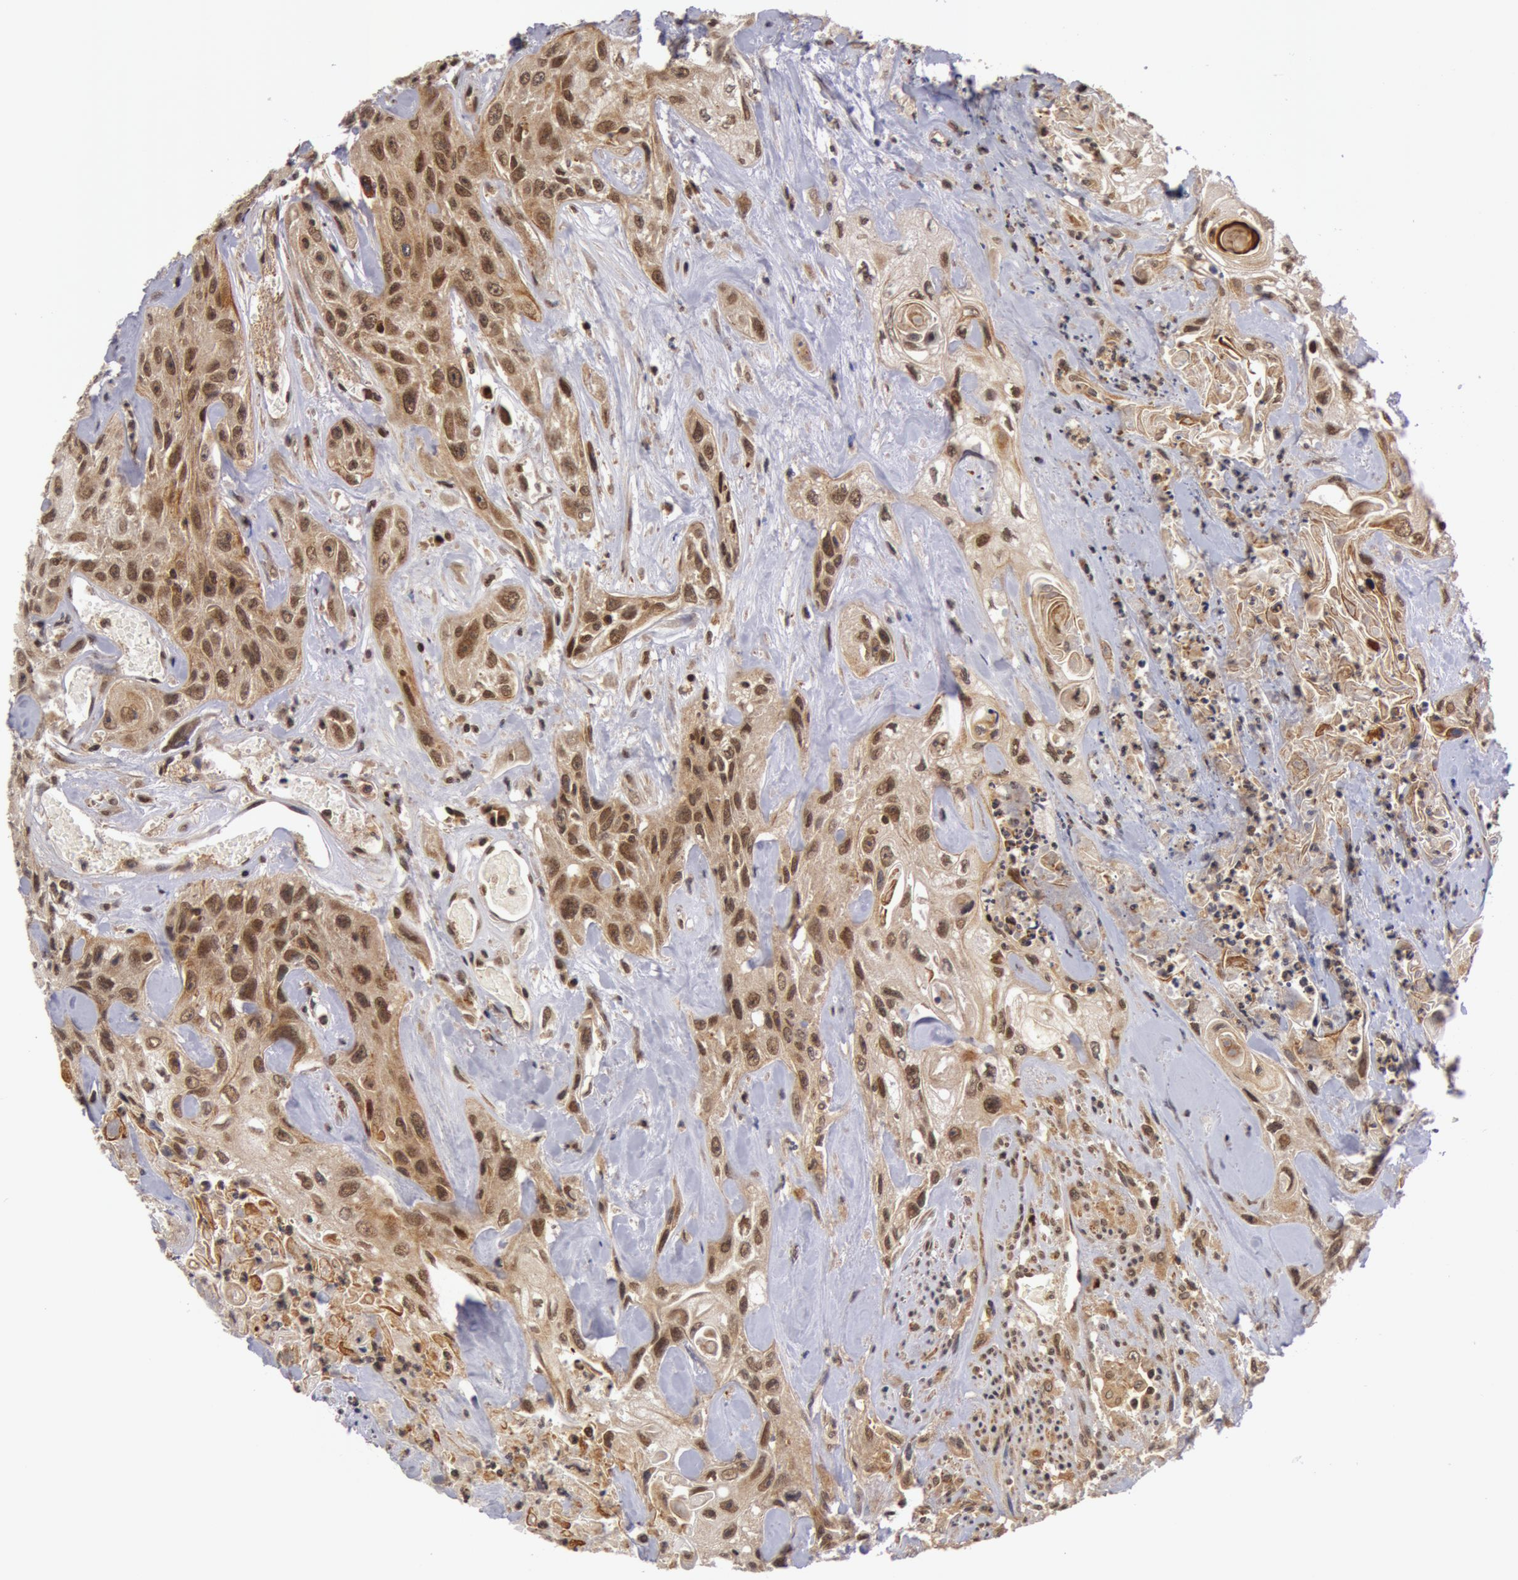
{"staining": {"intensity": "weak", "quantity": "25%-75%", "location": "nuclear"}, "tissue": "urothelial cancer", "cell_type": "Tumor cells", "image_type": "cancer", "snomed": [{"axis": "morphology", "description": "Urothelial carcinoma, High grade"}, {"axis": "topography", "description": "Urinary bladder"}], "caption": "High-grade urothelial carcinoma tissue displays weak nuclear staining in about 25%-75% of tumor cells, visualized by immunohistochemistry.", "gene": "ZNF350", "patient": {"sex": "female", "age": 84}}